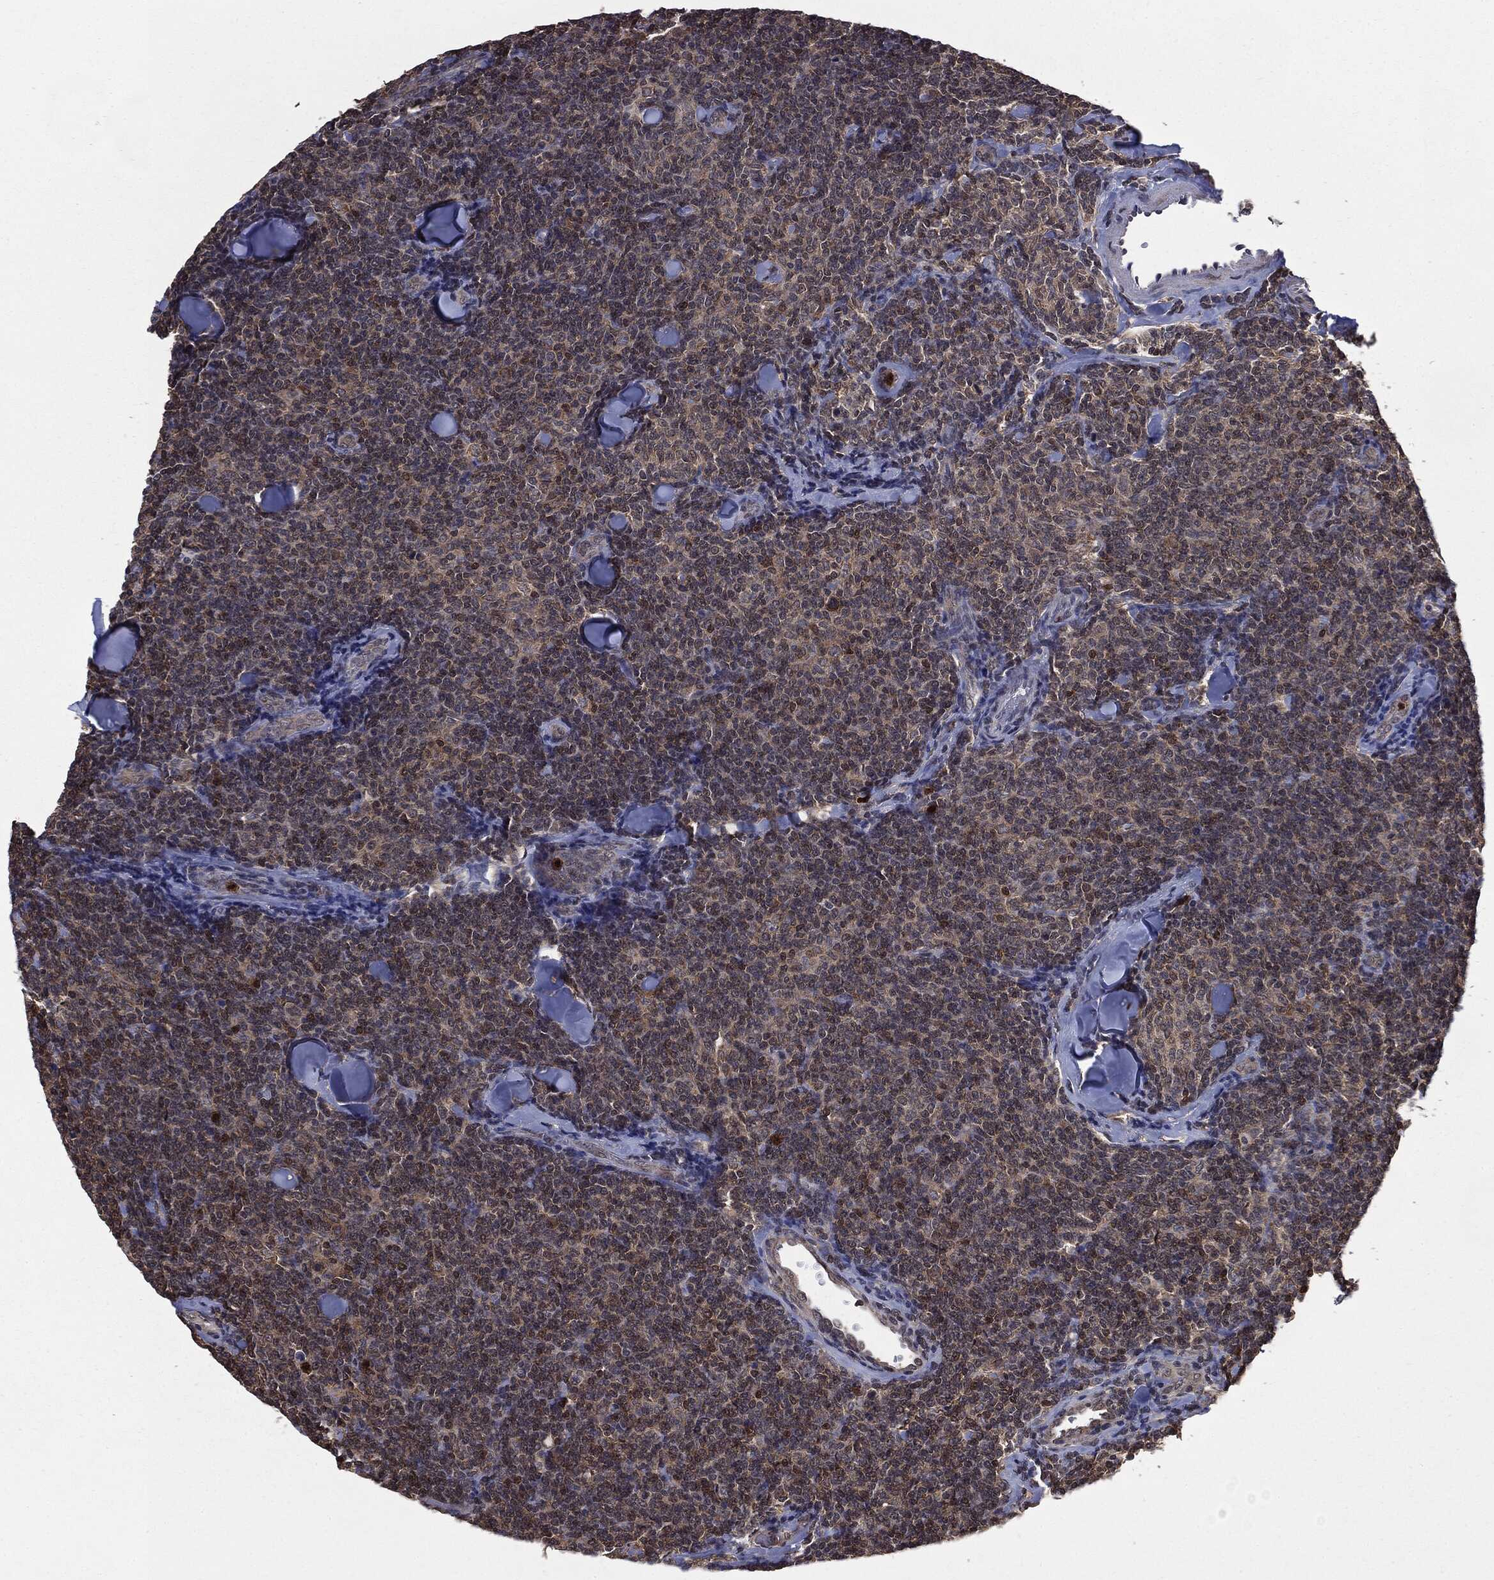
{"staining": {"intensity": "moderate", "quantity": "25%-75%", "location": "cytoplasmic/membranous,nuclear"}, "tissue": "lymphoma", "cell_type": "Tumor cells", "image_type": "cancer", "snomed": [{"axis": "morphology", "description": "Malignant lymphoma, non-Hodgkin's type, Low grade"}, {"axis": "topography", "description": "Lymph node"}], "caption": "Protein staining by immunohistochemistry (IHC) displays moderate cytoplasmic/membranous and nuclear staining in about 25%-75% of tumor cells in lymphoma.", "gene": "GPI", "patient": {"sex": "female", "age": 56}}